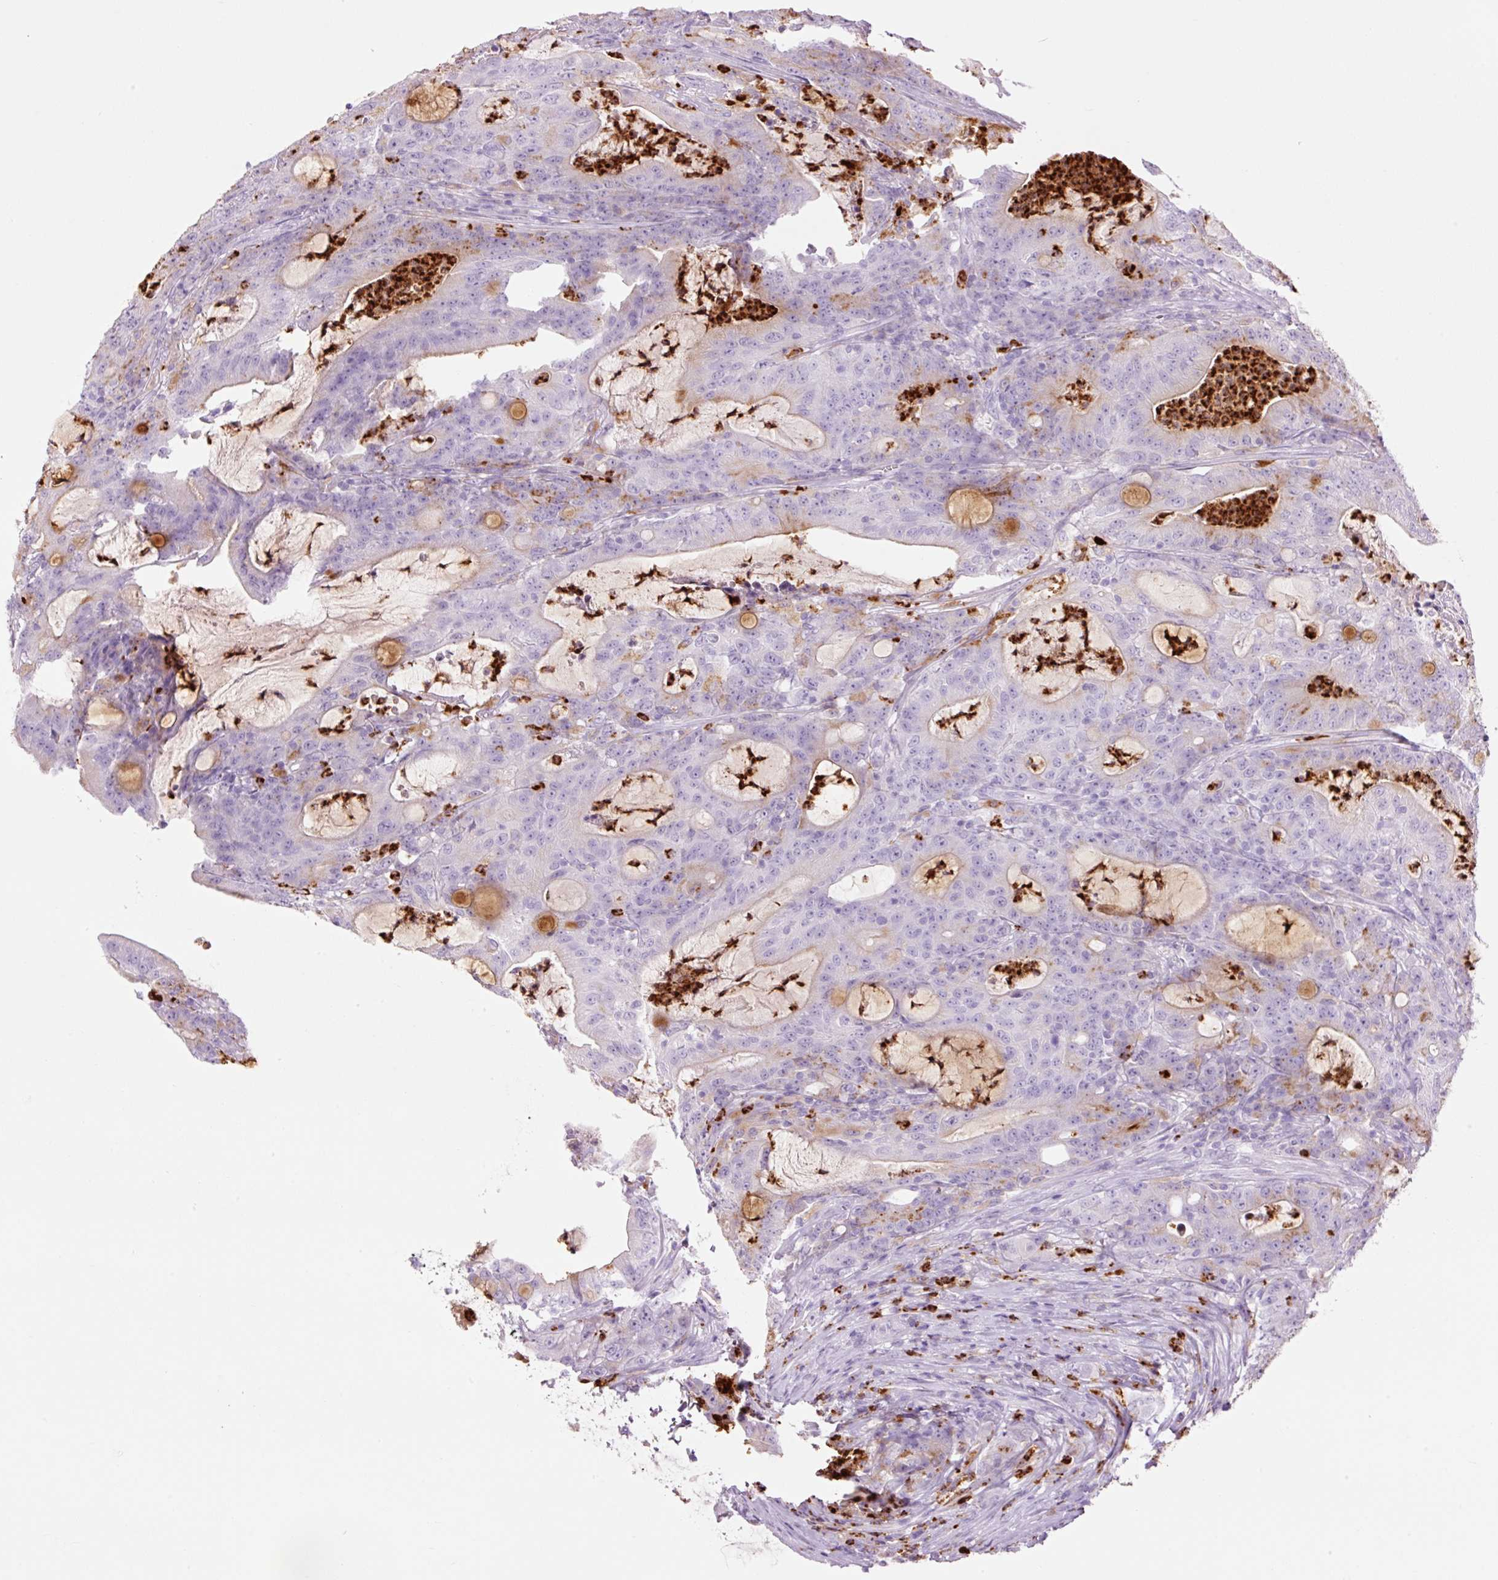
{"staining": {"intensity": "negative", "quantity": "none", "location": "none"}, "tissue": "colorectal cancer", "cell_type": "Tumor cells", "image_type": "cancer", "snomed": [{"axis": "morphology", "description": "Adenocarcinoma, NOS"}, {"axis": "topography", "description": "Colon"}], "caption": "Immunohistochemical staining of colorectal cancer displays no significant staining in tumor cells.", "gene": "LYZ", "patient": {"sex": "male", "age": 83}}